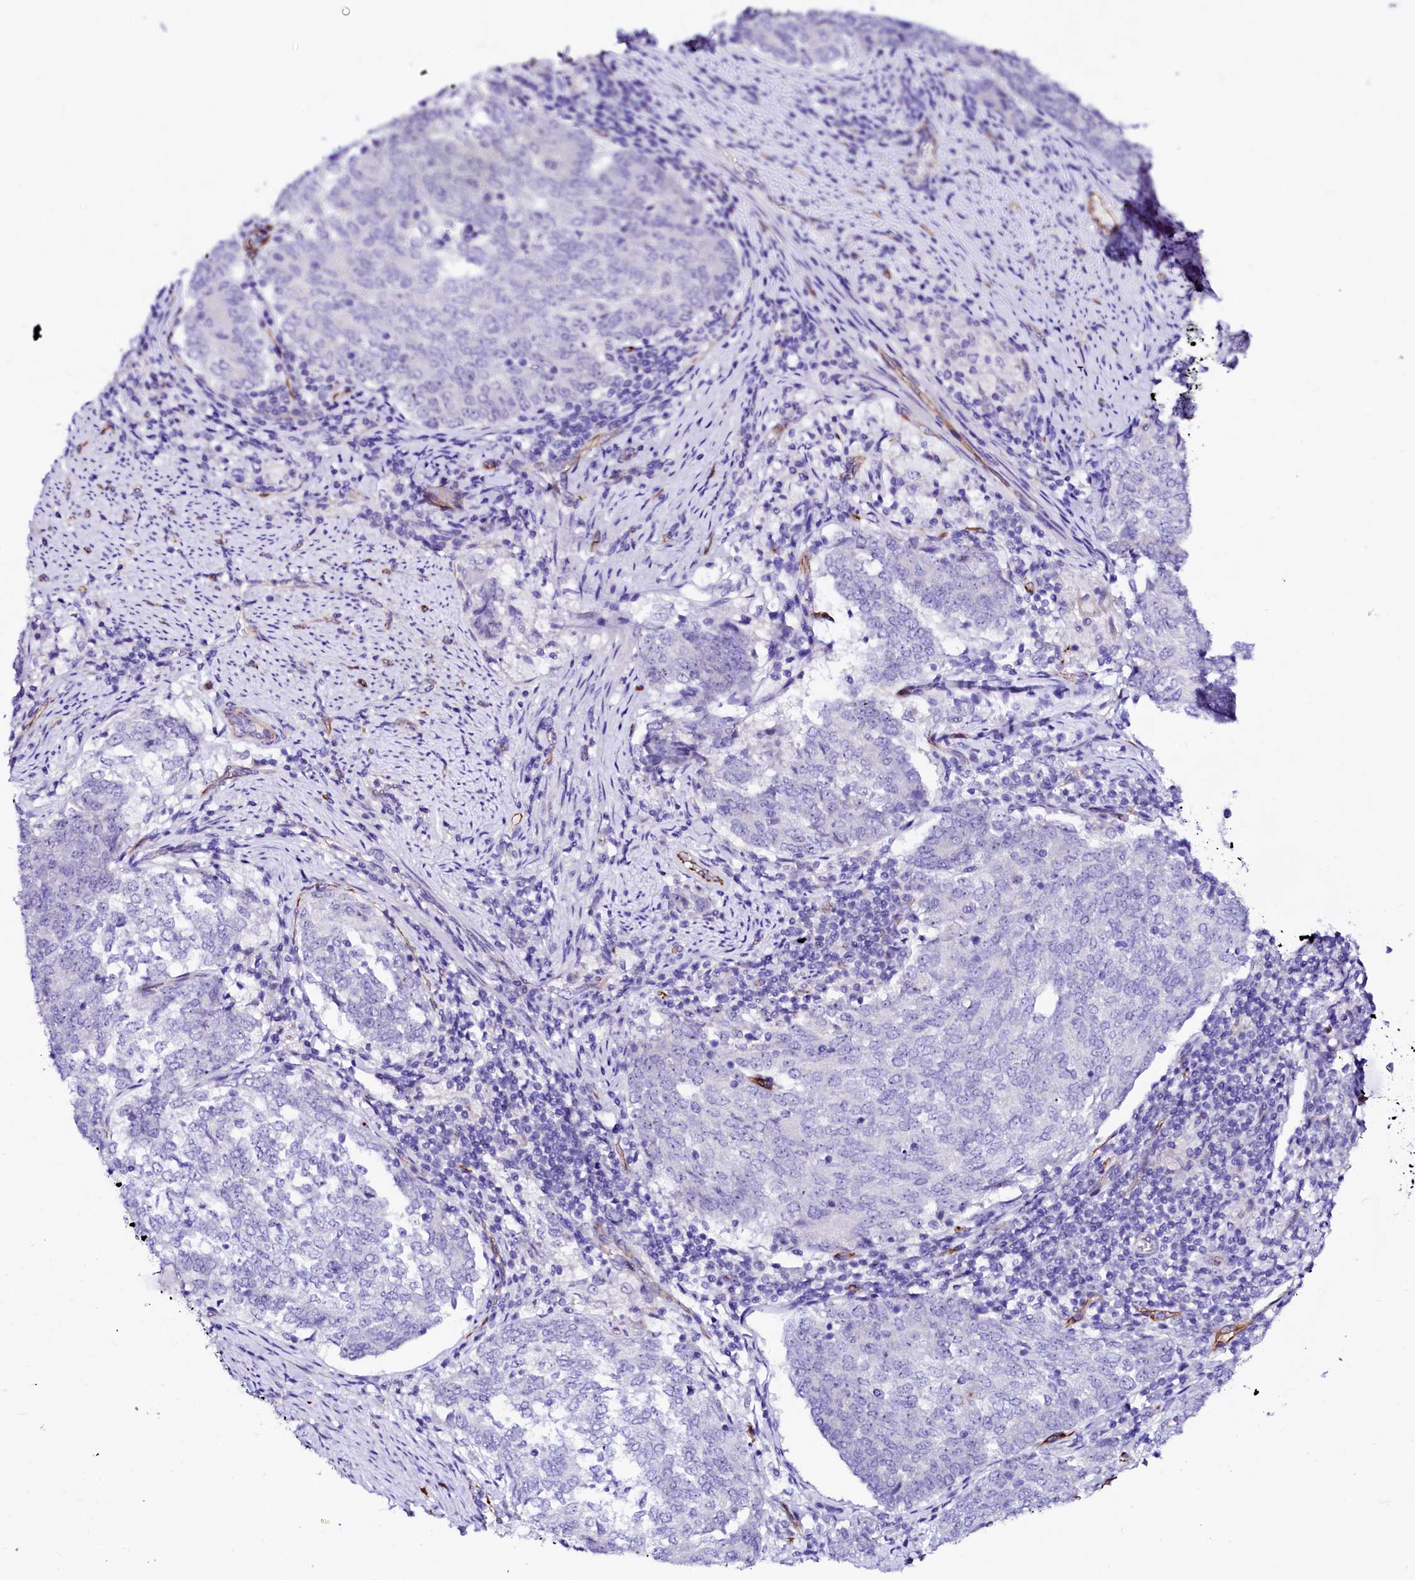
{"staining": {"intensity": "negative", "quantity": "none", "location": "none"}, "tissue": "endometrial cancer", "cell_type": "Tumor cells", "image_type": "cancer", "snomed": [{"axis": "morphology", "description": "Adenocarcinoma, NOS"}, {"axis": "topography", "description": "Endometrium"}], "caption": "Endometrial cancer (adenocarcinoma) was stained to show a protein in brown. There is no significant positivity in tumor cells.", "gene": "SFR1", "patient": {"sex": "female", "age": 80}}